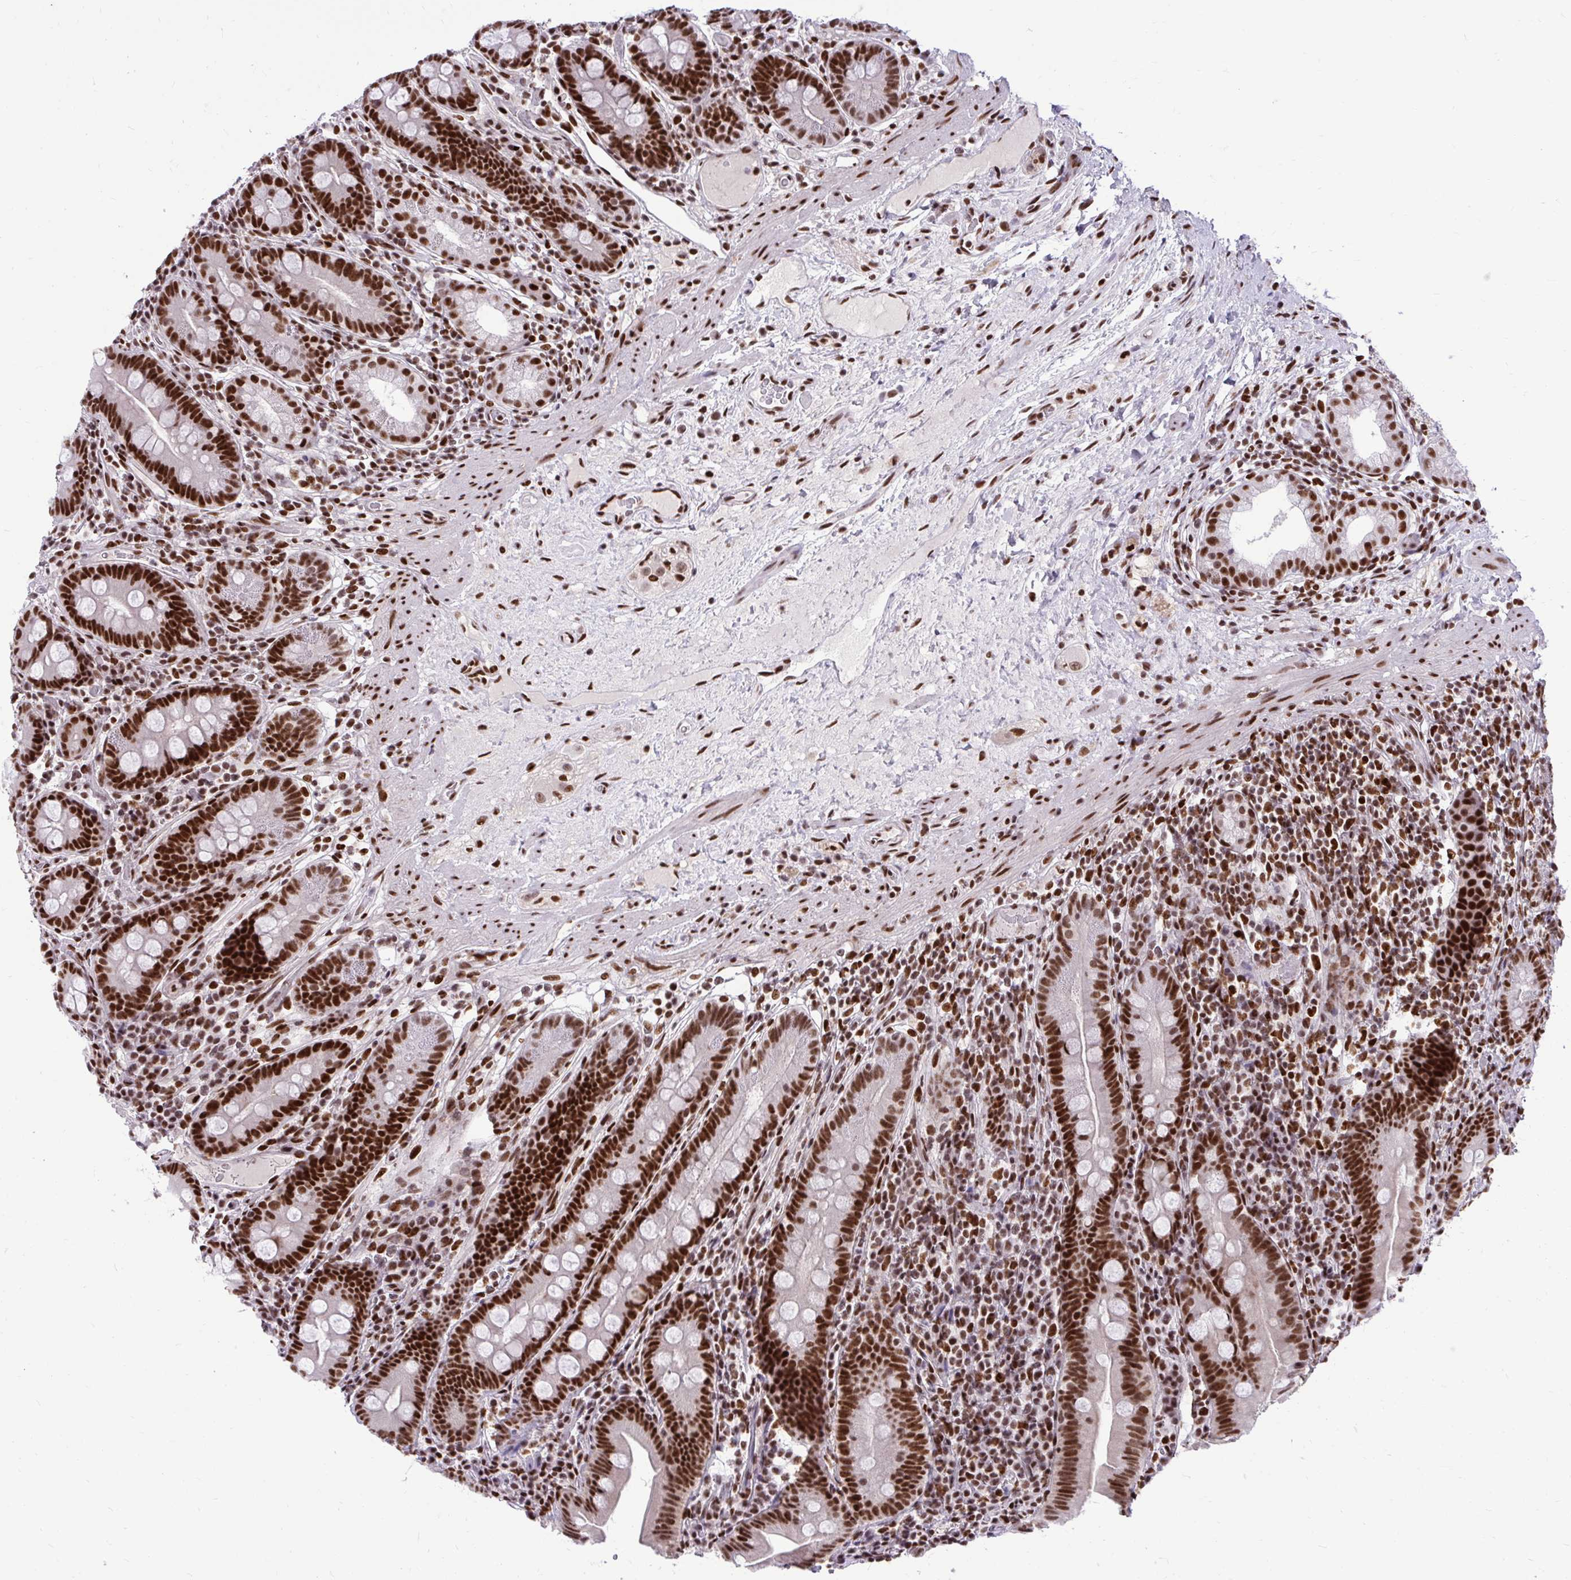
{"staining": {"intensity": "strong", "quantity": ">75%", "location": "nuclear"}, "tissue": "small intestine", "cell_type": "Glandular cells", "image_type": "normal", "snomed": [{"axis": "morphology", "description": "Normal tissue, NOS"}, {"axis": "topography", "description": "Small intestine"}], "caption": "Protein analysis of unremarkable small intestine reveals strong nuclear expression in approximately >75% of glandular cells. Using DAB (brown) and hematoxylin (blue) stains, captured at high magnification using brightfield microscopy.", "gene": "CDYL", "patient": {"sex": "male", "age": 26}}